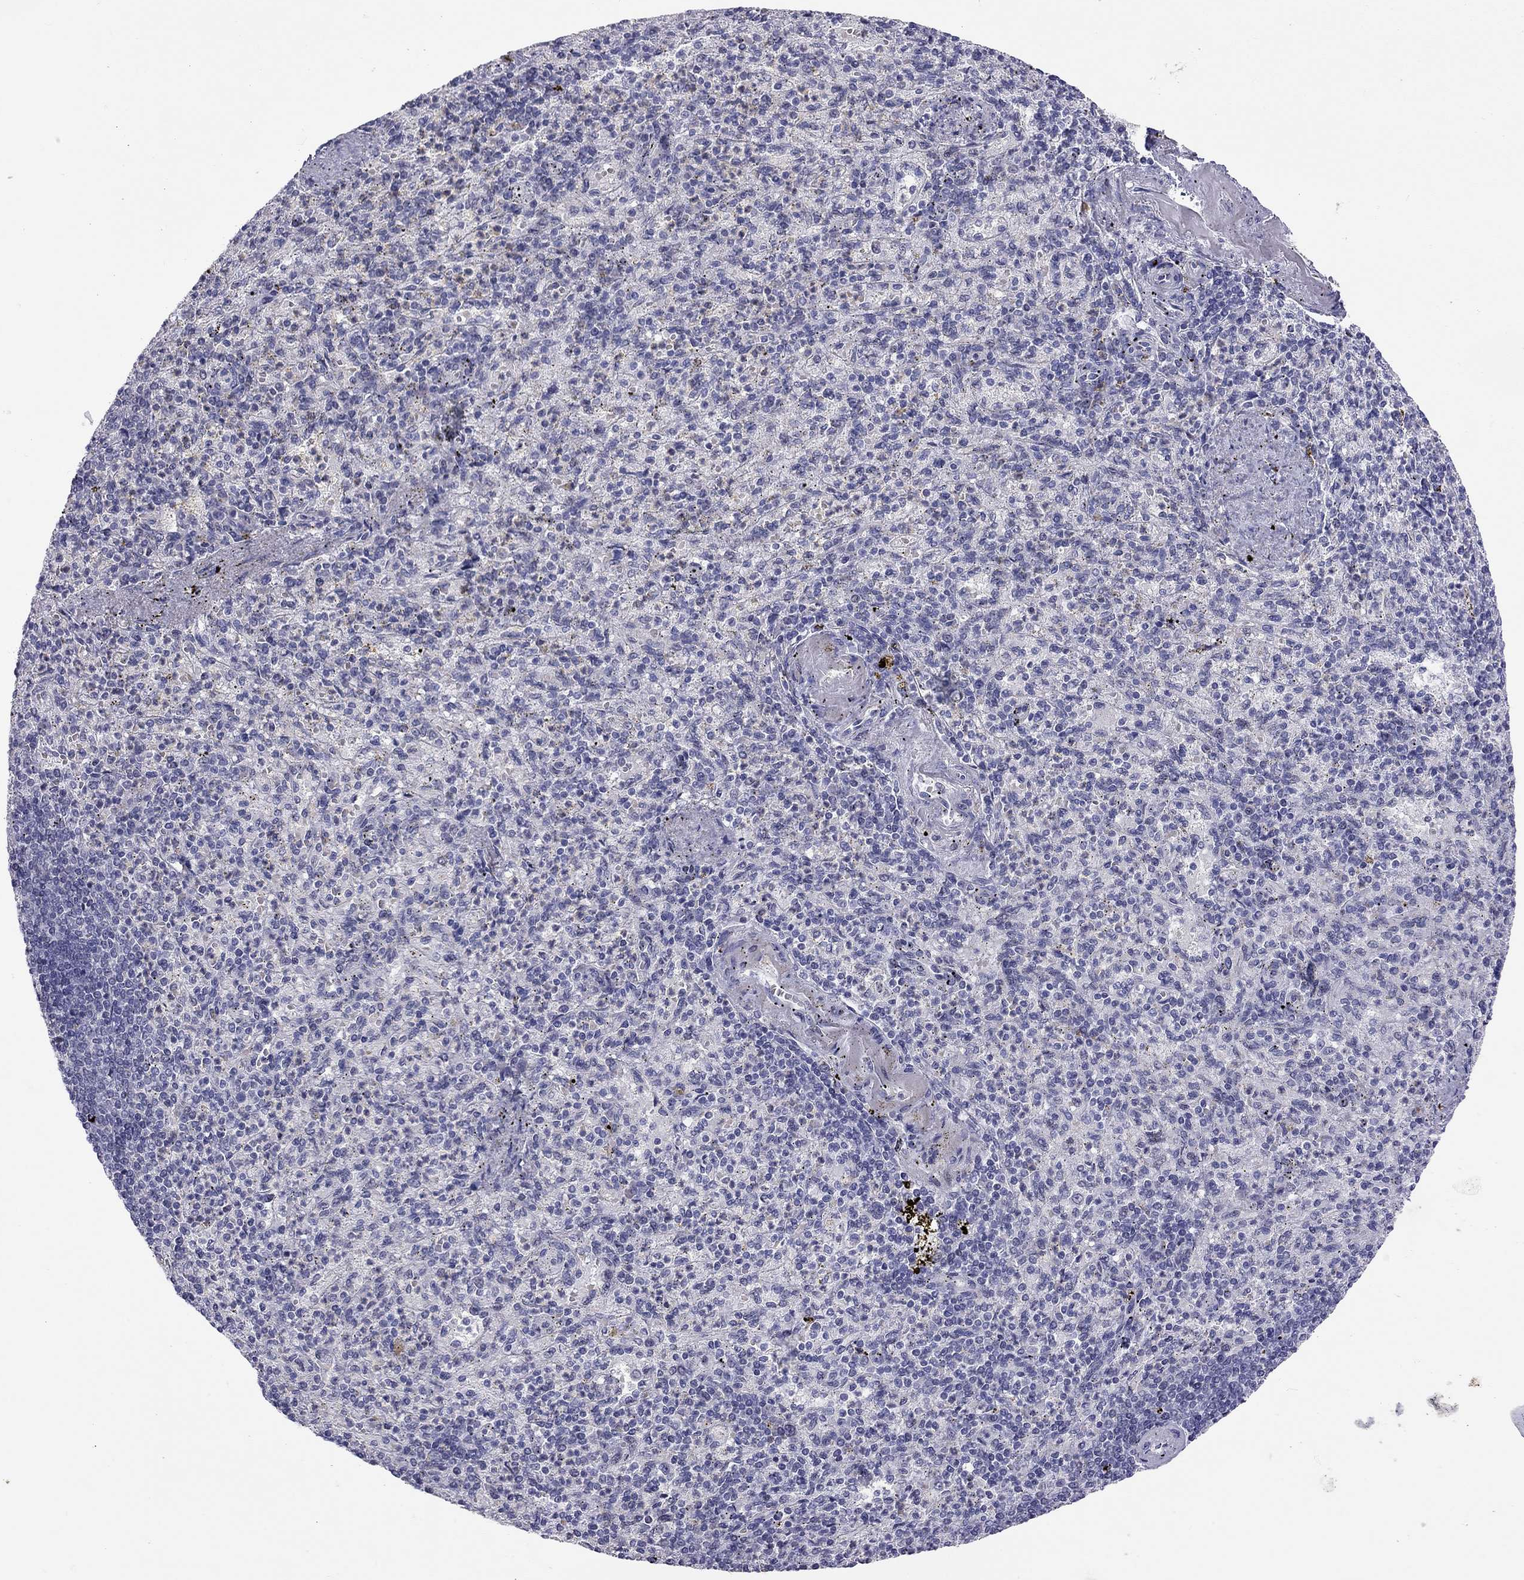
{"staining": {"intensity": "negative", "quantity": "none", "location": "none"}, "tissue": "spleen", "cell_type": "Cells in red pulp", "image_type": "normal", "snomed": [{"axis": "morphology", "description": "Normal tissue, NOS"}, {"axis": "topography", "description": "Spleen"}], "caption": "Immunohistochemistry of normal spleen demonstrates no staining in cells in red pulp. The staining was performed using DAB to visualize the protein expression in brown, while the nuclei were stained in blue with hematoxylin (Magnification: 20x).", "gene": "C8orf88", "patient": {"sex": "female", "age": 74}}